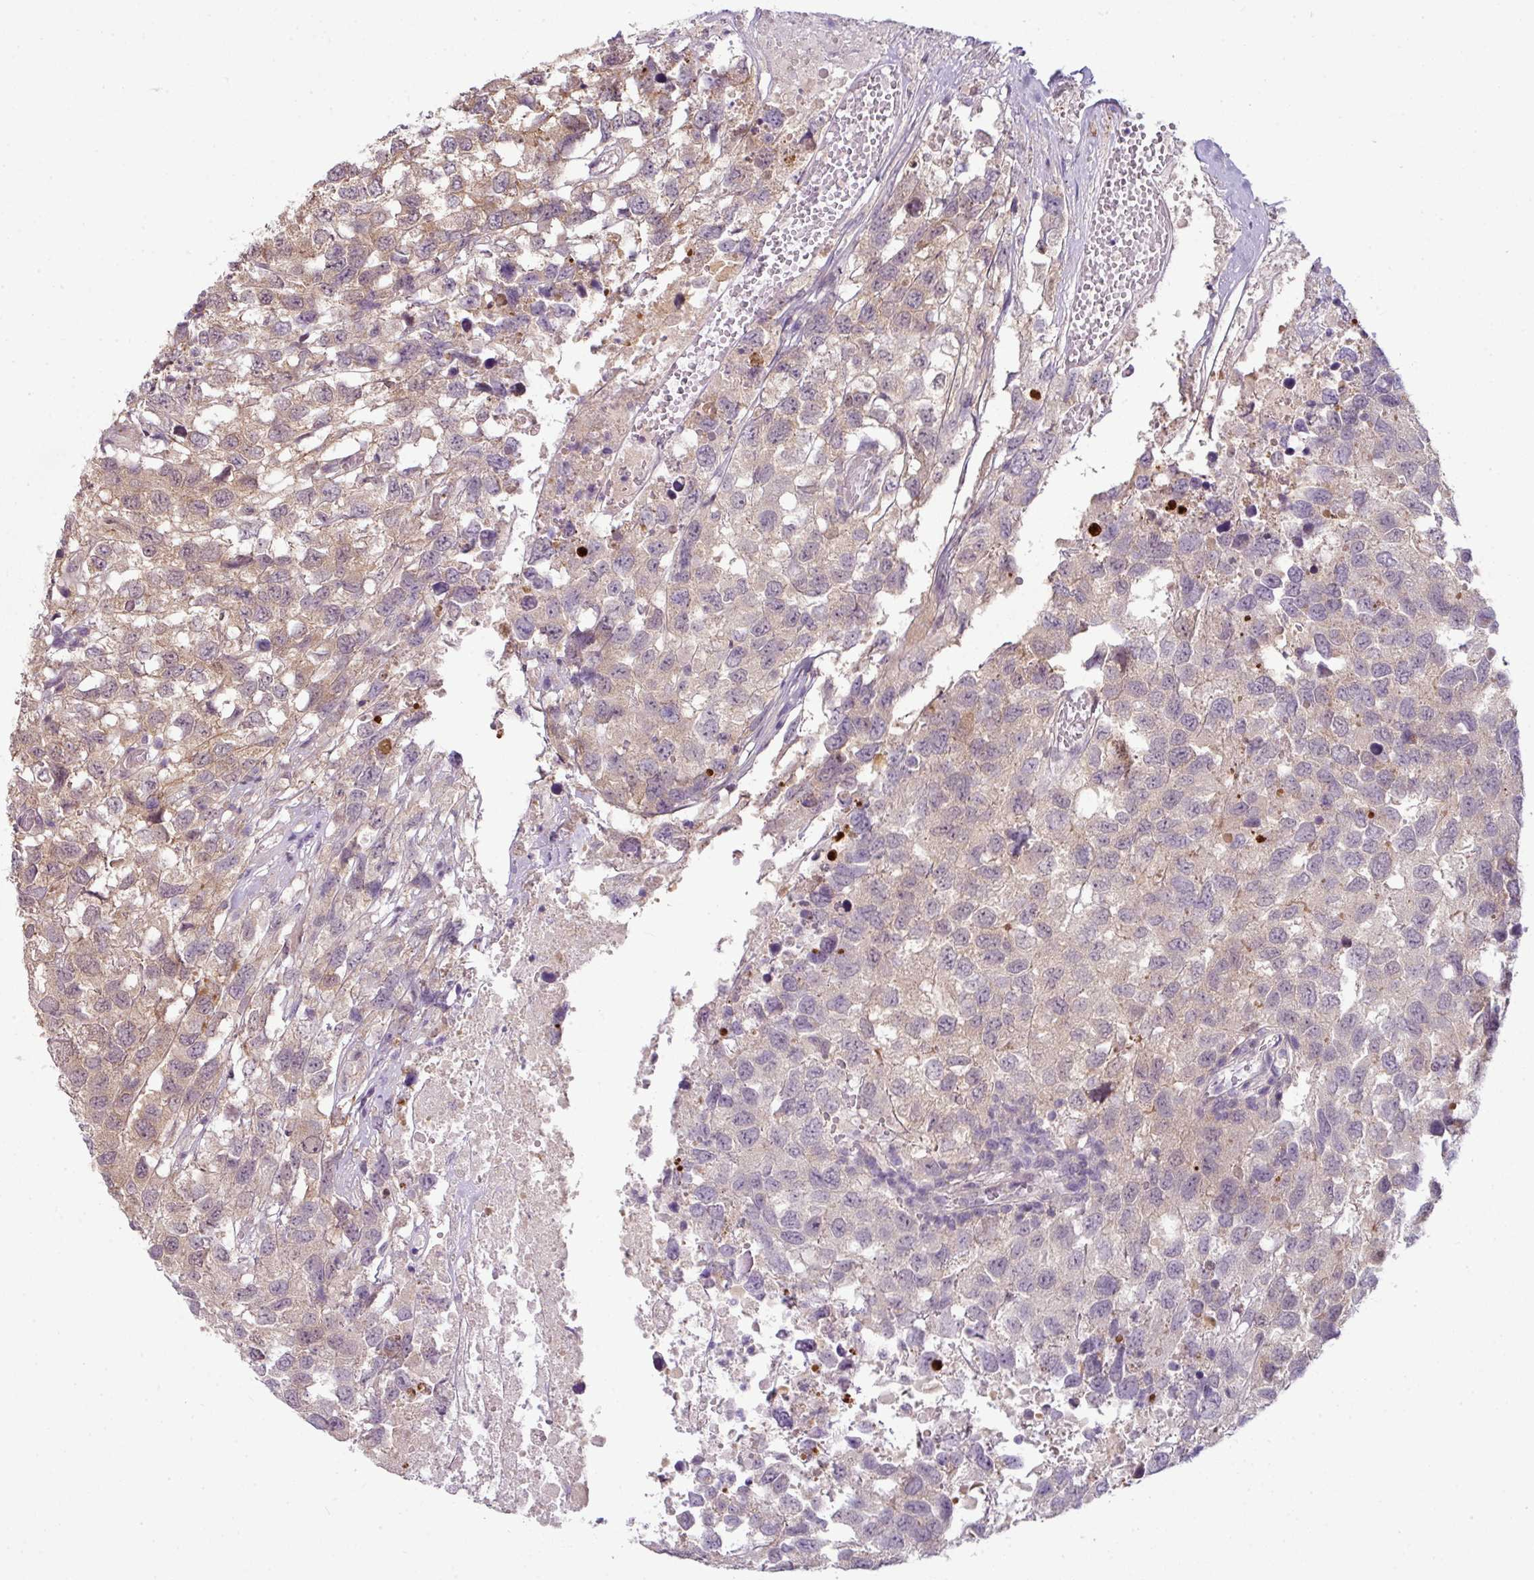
{"staining": {"intensity": "weak", "quantity": "25%-75%", "location": "cytoplasmic/membranous"}, "tissue": "testis cancer", "cell_type": "Tumor cells", "image_type": "cancer", "snomed": [{"axis": "morphology", "description": "Carcinoma, Embryonal, NOS"}, {"axis": "topography", "description": "Testis"}], "caption": "Immunohistochemistry histopathology image of neoplastic tissue: testis cancer stained using immunohistochemistry (IHC) exhibits low levels of weak protein expression localized specifically in the cytoplasmic/membranous of tumor cells, appearing as a cytoplasmic/membranous brown color.", "gene": "DERPC", "patient": {"sex": "male", "age": 83}}